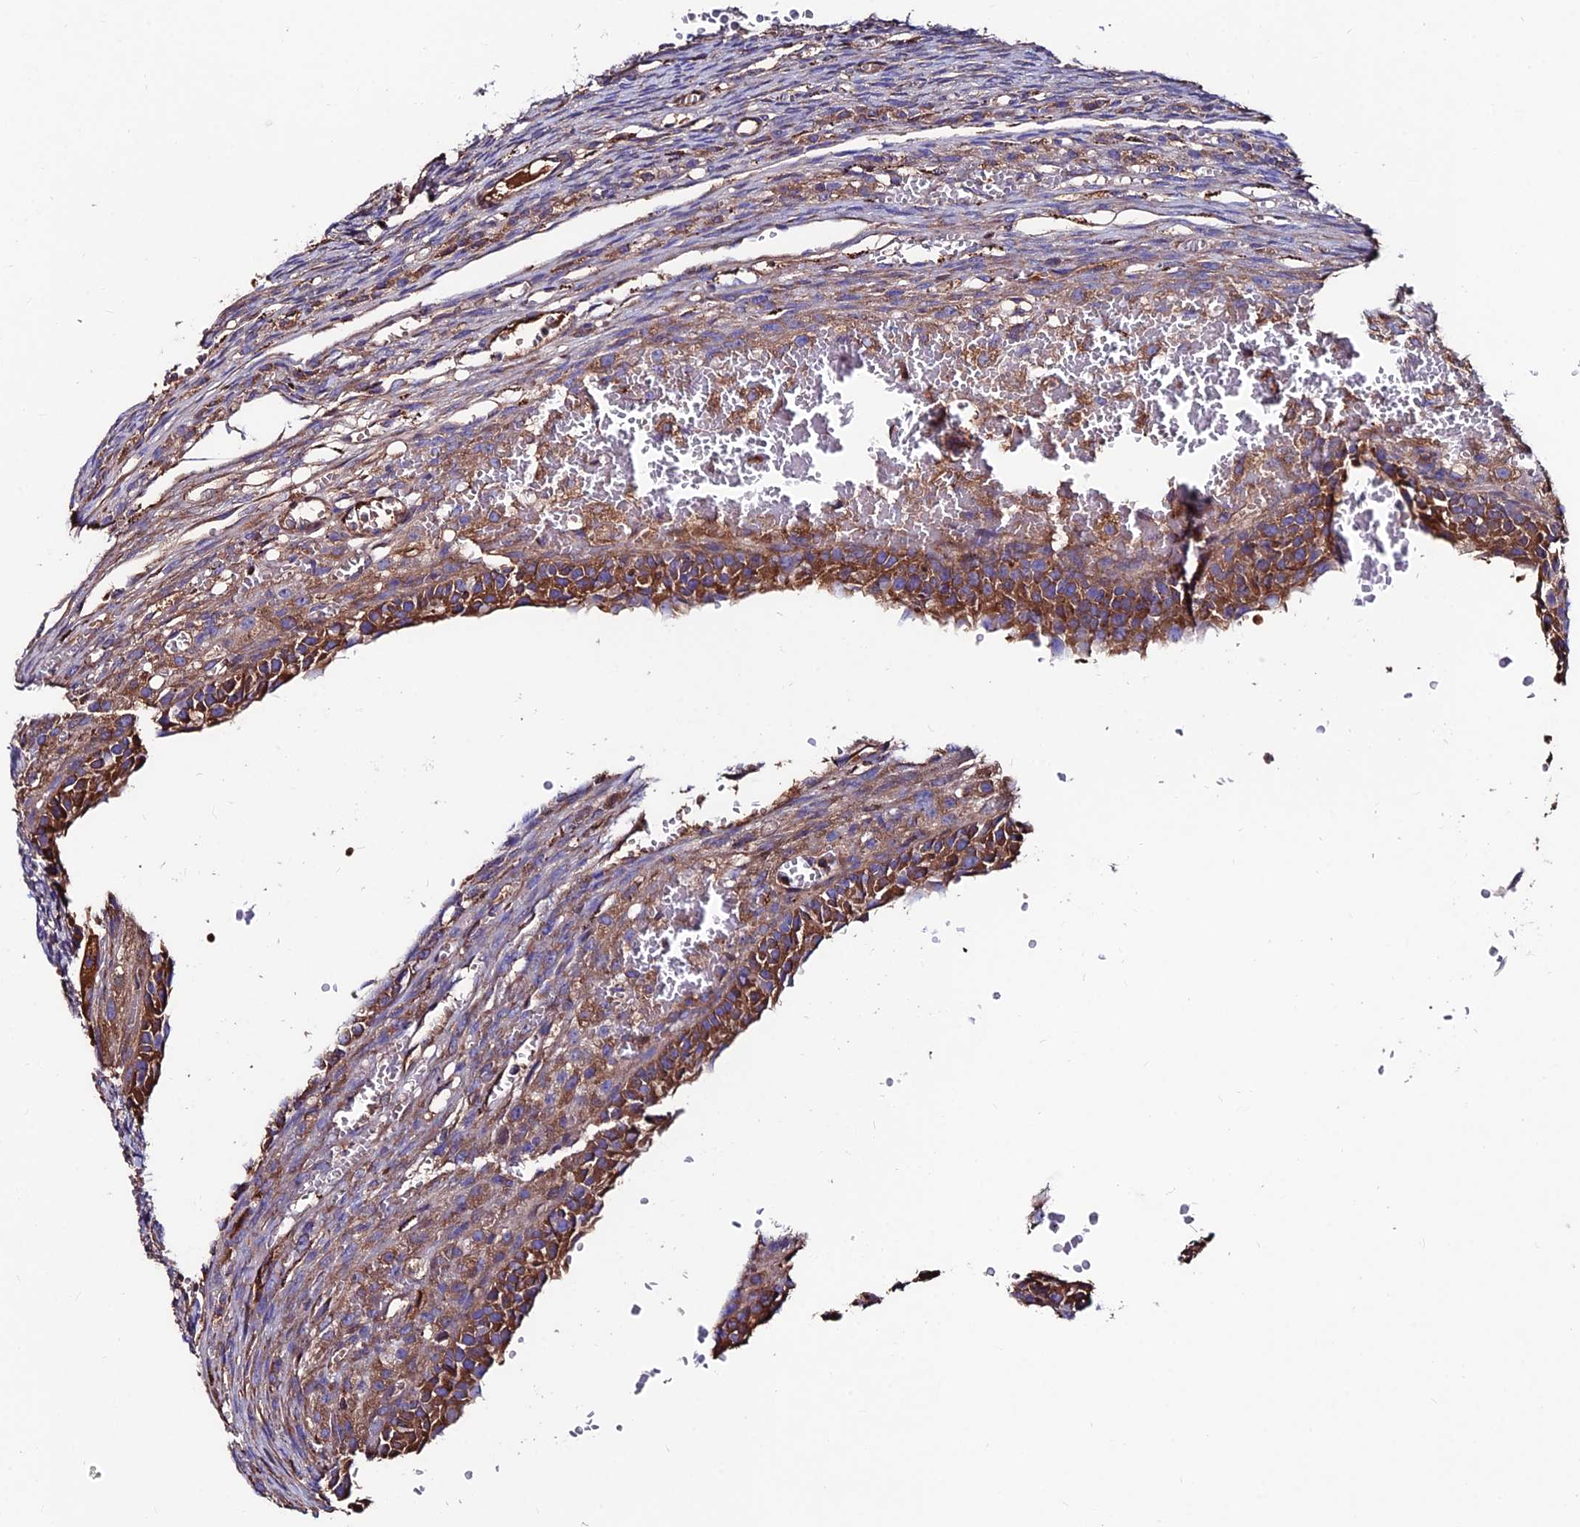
{"staining": {"intensity": "moderate", "quantity": ">75%", "location": "cytoplasmic/membranous"}, "tissue": "ovary", "cell_type": "Follicle cells", "image_type": "normal", "snomed": [{"axis": "morphology", "description": "Normal tissue, NOS"}, {"axis": "topography", "description": "Ovary"}], "caption": "Immunohistochemical staining of normal human ovary exhibits >75% levels of moderate cytoplasmic/membranous protein staining in about >75% of follicle cells.", "gene": "SLC25A16", "patient": {"sex": "female", "age": 39}}